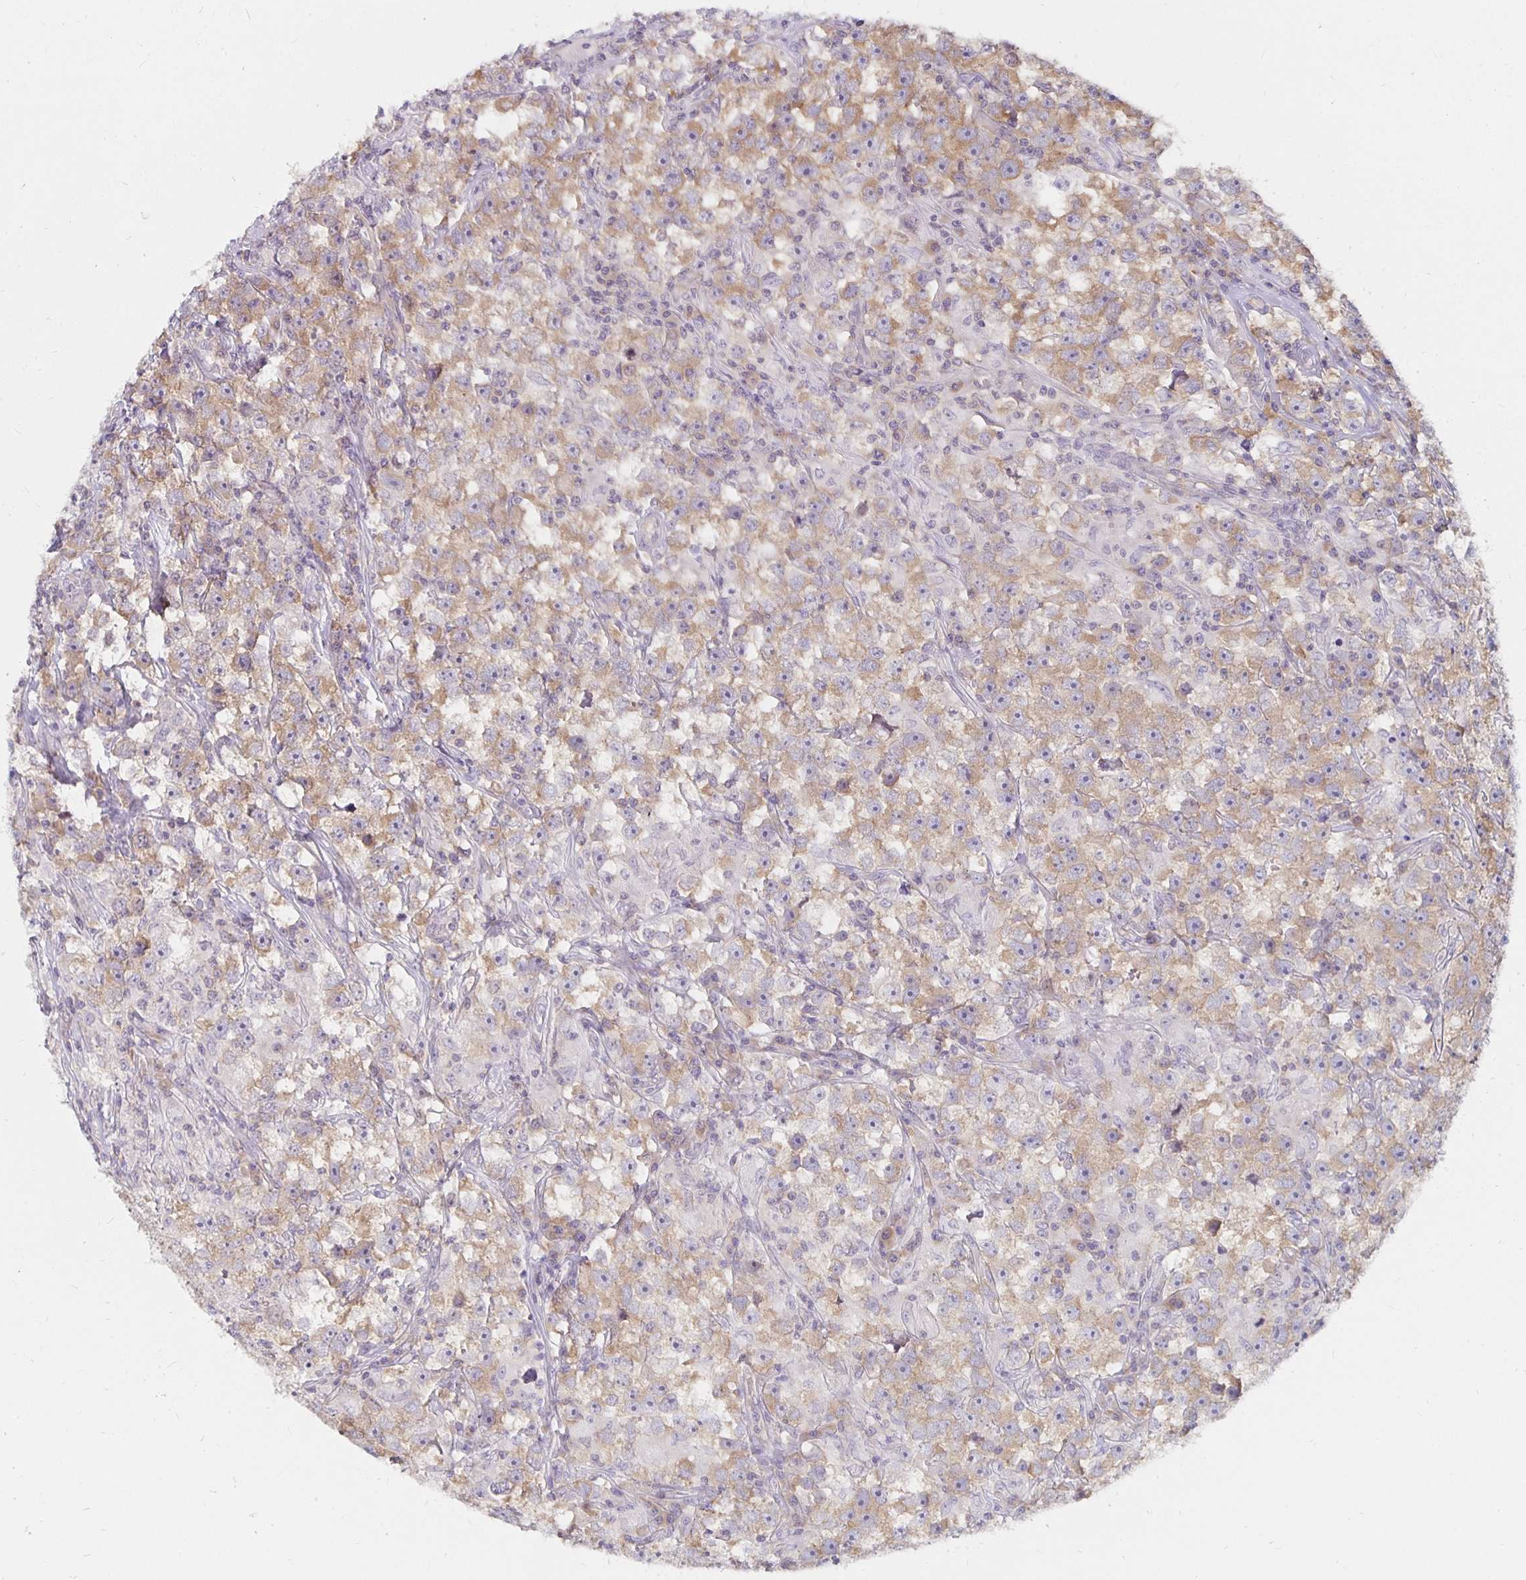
{"staining": {"intensity": "moderate", "quantity": "25%-75%", "location": "cytoplasmic/membranous"}, "tissue": "testis cancer", "cell_type": "Tumor cells", "image_type": "cancer", "snomed": [{"axis": "morphology", "description": "Seminoma, NOS"}, {"axis": "topography", "description": "Testis"}], "caption": "Approximately 25%-75% of tumor cells in testis seminoma show moderate cytoplasmic/membranous protein positivity as visualized by brown immunohistochemical staining.", "gene": "PDAP1", "patient": {"sex": "male", "age": 33}}